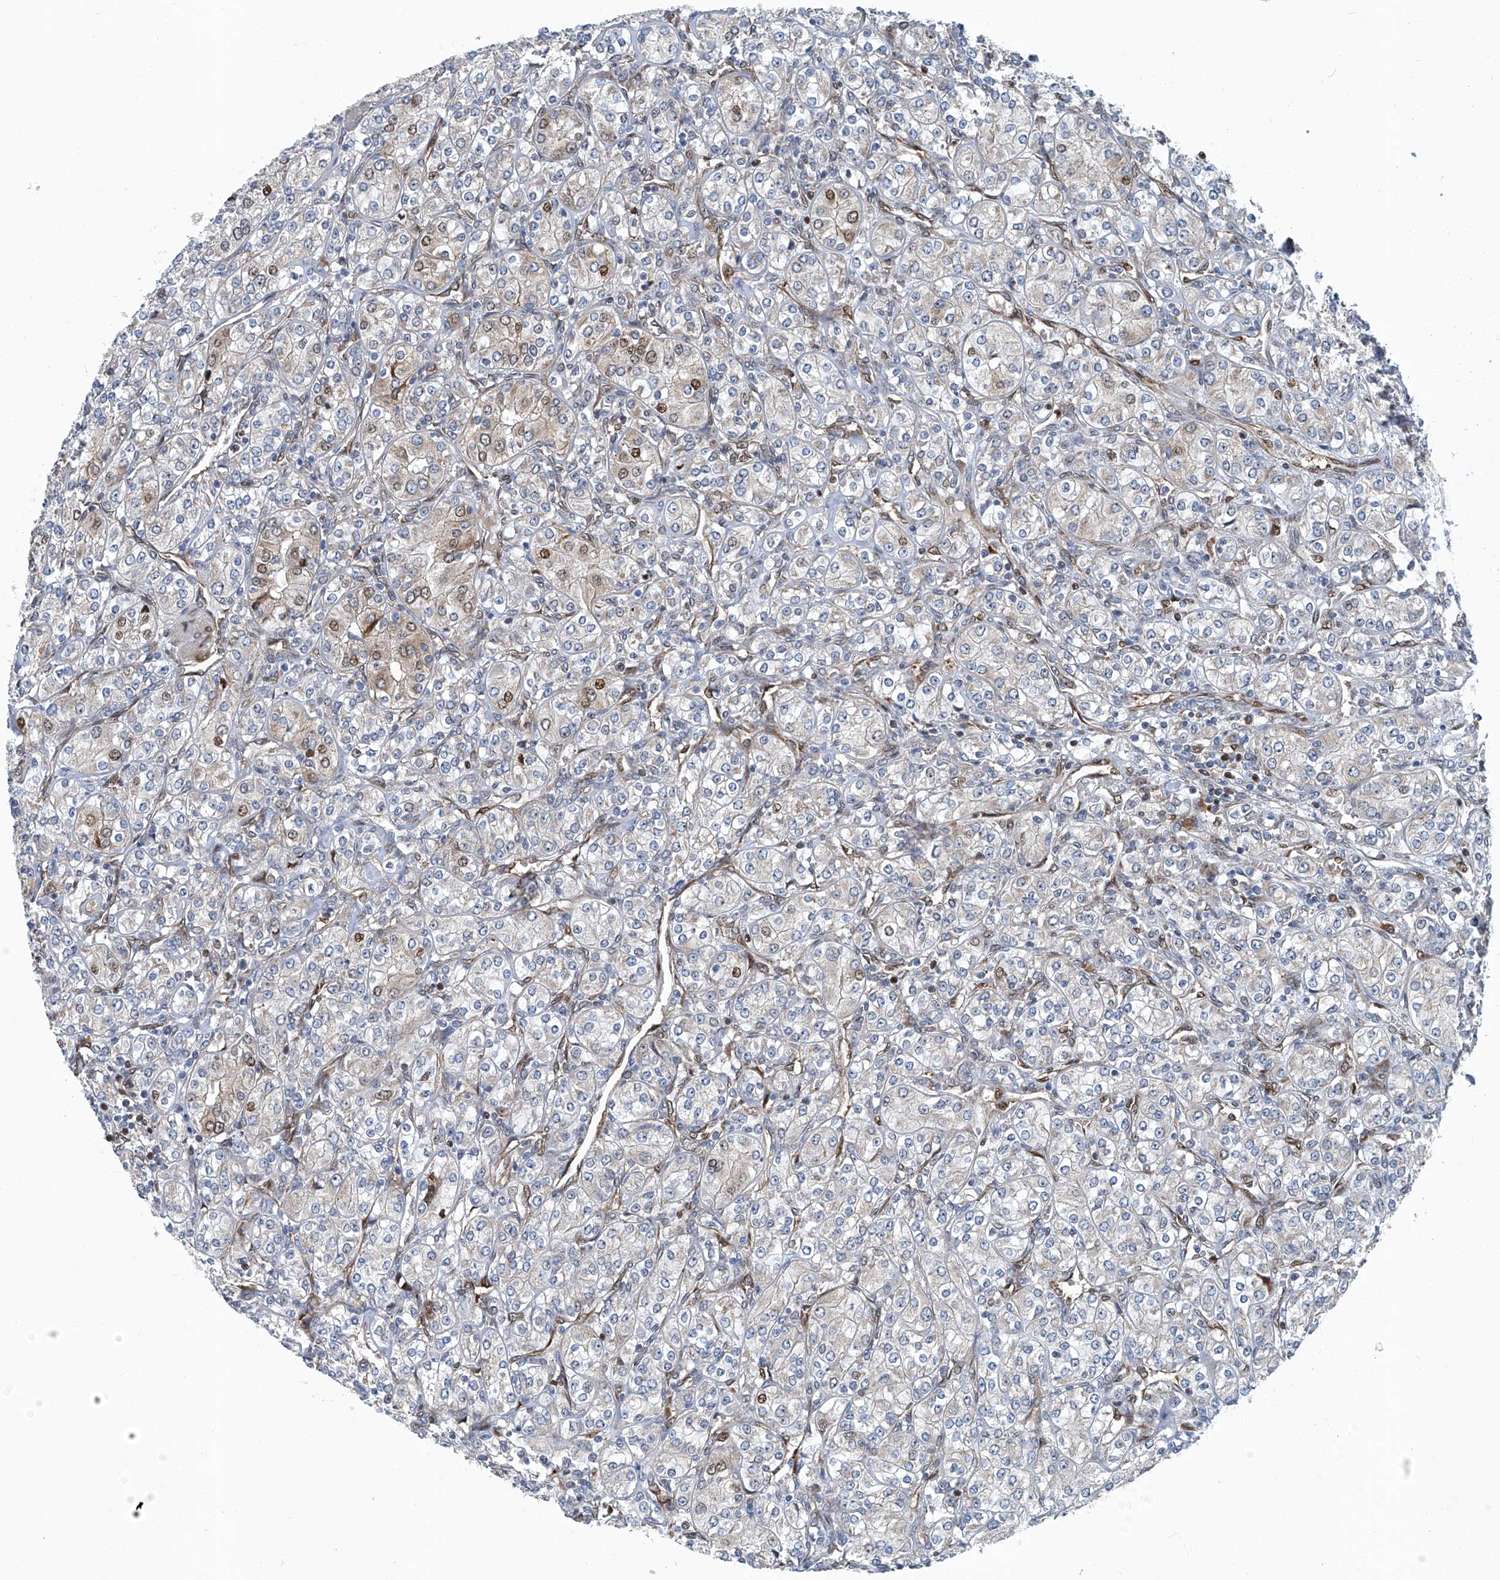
{"staining": {"intensity": "moderate", "quantity": "<25%", "location": "nuclear"}, "tissue": "renal cancer", "cell_type": "Tumor cells", "image_type": "cancer", "snomed": [{"axis": "morphology", "description": "Adenocarcinoma, NOS"}, {"axis": "topography", "description": "Kidney"}], "caption": "Immunohistochemistry (DAB (3,3'-diaminobenzidine)) staining of human renal adenocarcinoma demonstrates moderate nuclear protein staining in about <25% of tumor cells.", "gene": "GPR132", "patient": {"sex": "male", "age": 77}}